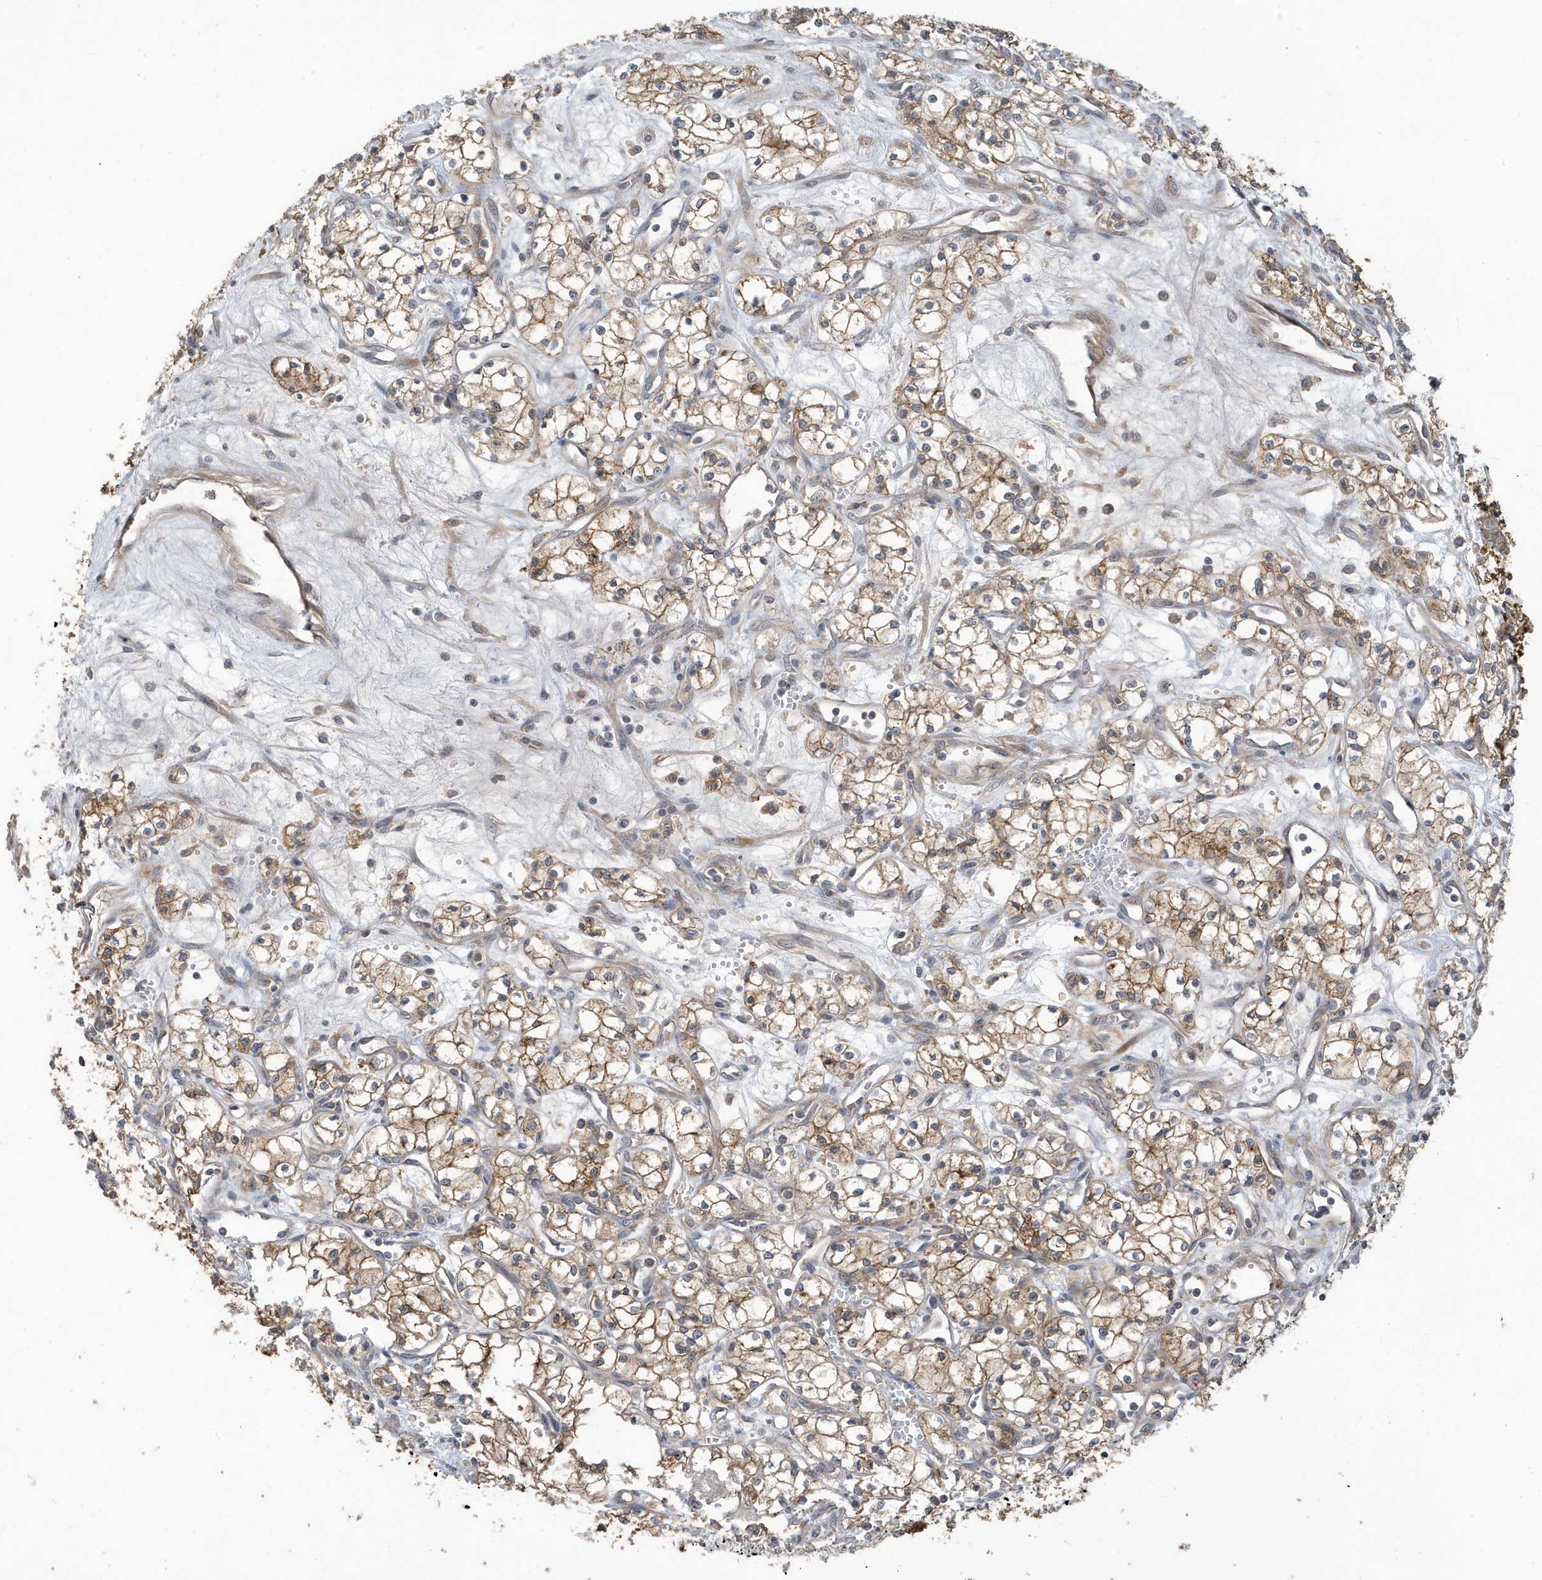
{"staining": {"intensity": "moderate", "quantity": ">75%", "location": "cytoplasmic/membranous"}, "tissue": "renal cancer", "cell_type": "Tumor cells", "image_type": "cancer", "snomed": [{"axis": "morphology", "description": "Adenocarcinoma, NOS"}, {"axis": "topography", "description": "Kidney"}], "caption": "Tumor cells show moderate cytoplasmic/membranous expression in about >75% of cells in adenocarcinoma (renal).", "gene": "LAPTM4A", "patient": {"sex": "male", "age": 59}}